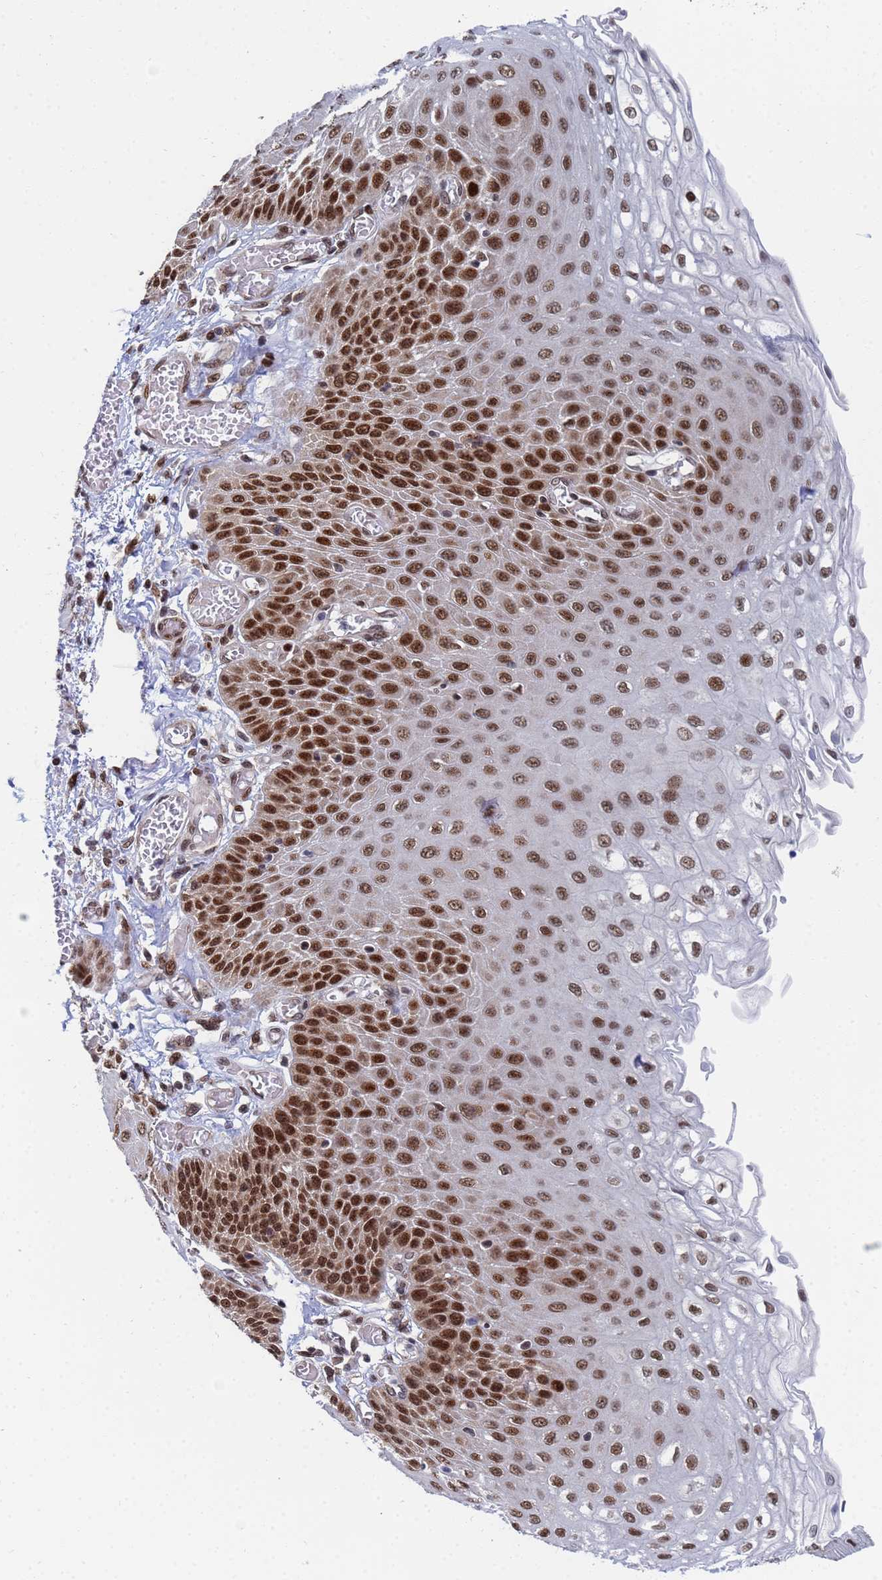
{"staining": {"intensity": "strong", "quantity": ">75%", "location": "nuclear"}, "tissue": "esophagus", "cell_type": "Squamous epithelial cells", "image_type": "normal", "snomed": [{"axis": "morphology", "description": "Normal tissue, NOS"}, {"axis": "topography", "description": "Esophagus"}], "caption": "A high amount of strong nuclear positivity is present in approximately >75% of squamous epithelial cells in normal esophagus. The protein is shown in brown color, while the nuclei are stained blue.", "gene": "AP5Z1", "patient": {"sex": "male", "age": 81}}